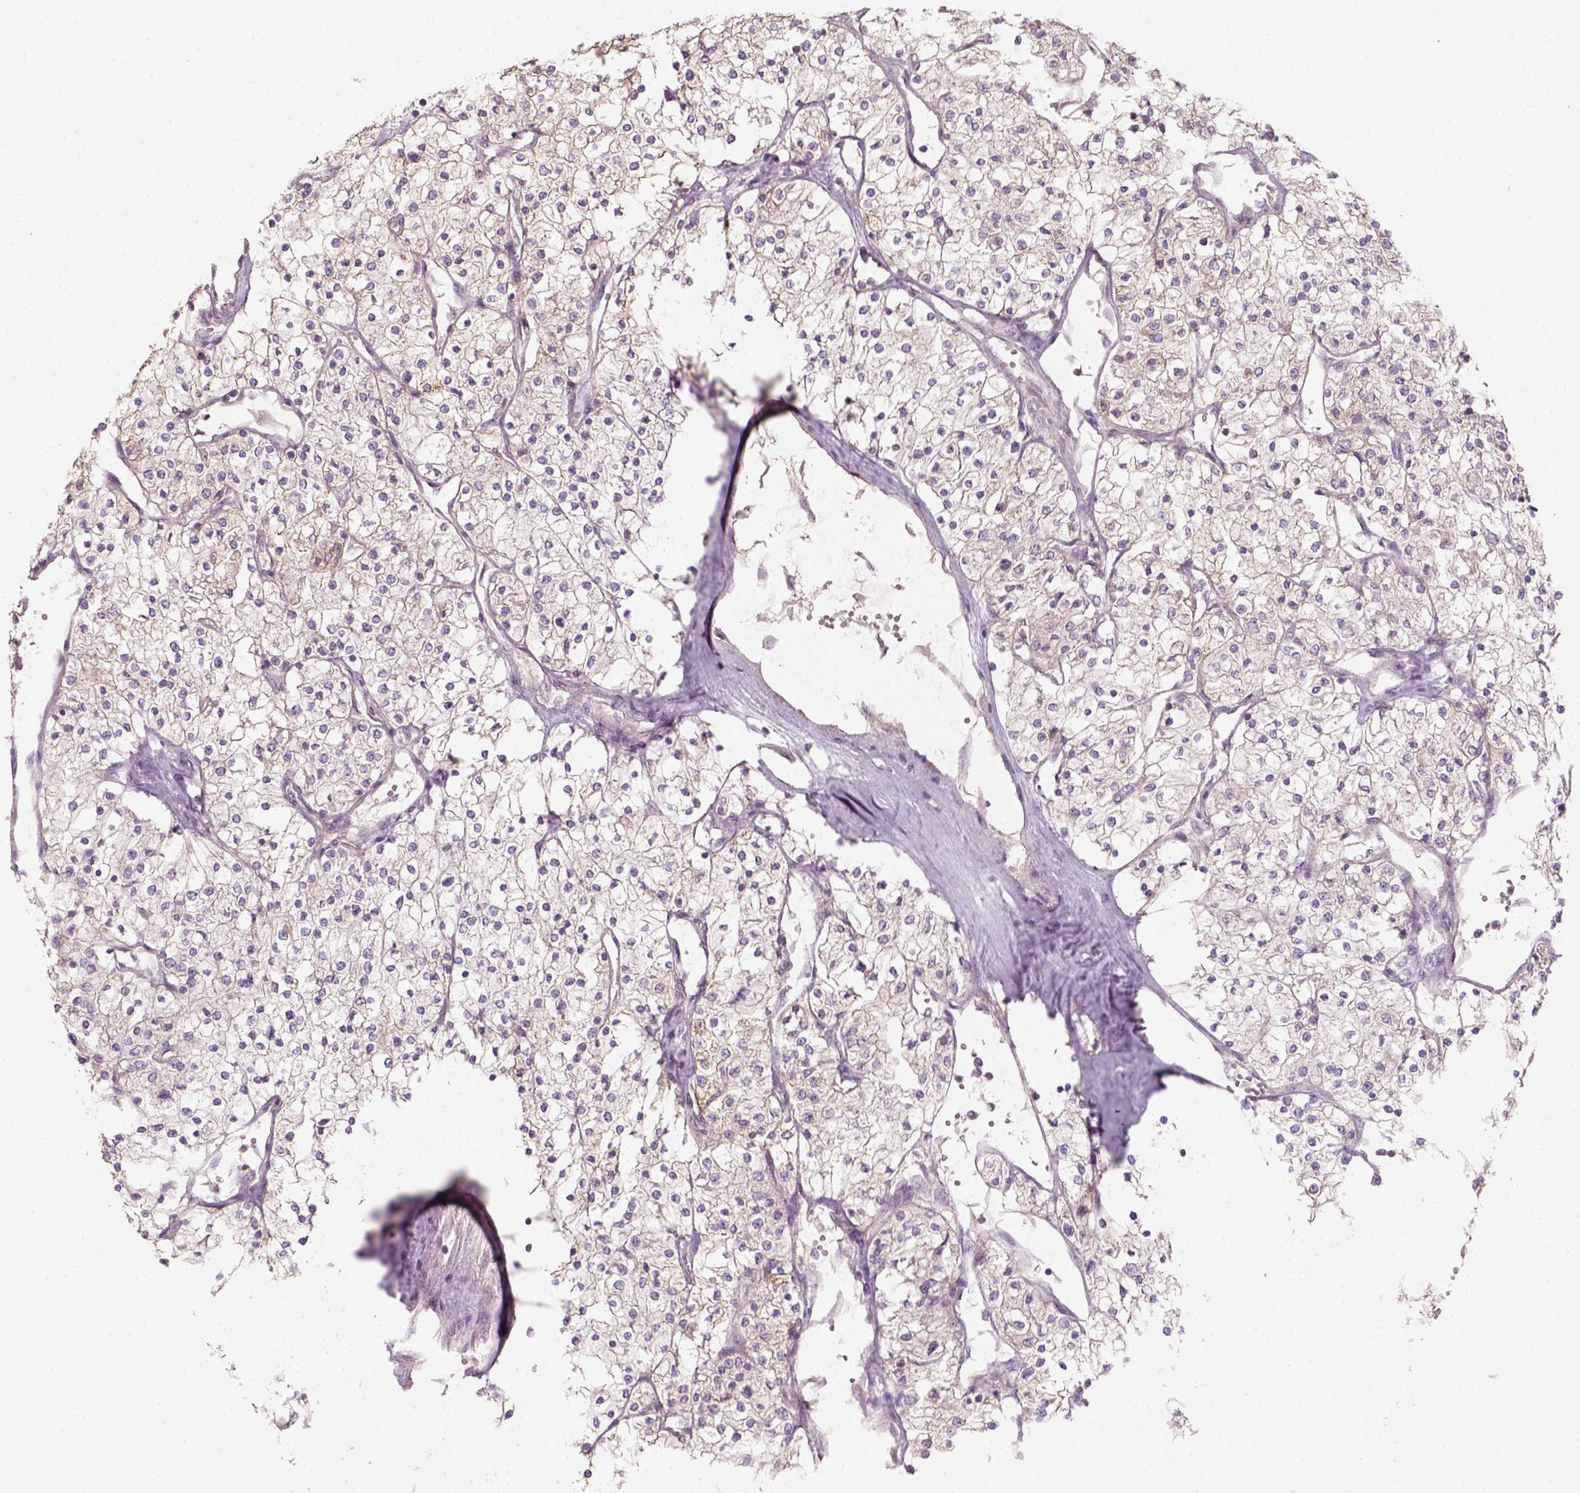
{"staining": {"intensity": "negative", "quantity": "none", "location": "none"}, "tissue": "renal cancer", "cell_type": "Tumor cells", "image_type": "cancer", "snomed": [{"axis": "morphology", "description": "Adenocarcinoma, NOS"}, {"axis": "topography", "description": "Kidney"}], "caption": "Human renal cancer stained for a protein using immunohistochemistry (IHC) exhibits no positivity in tumor cells.", "gene": "AQP9", "patient": {"sex": "male", "age": 80}}